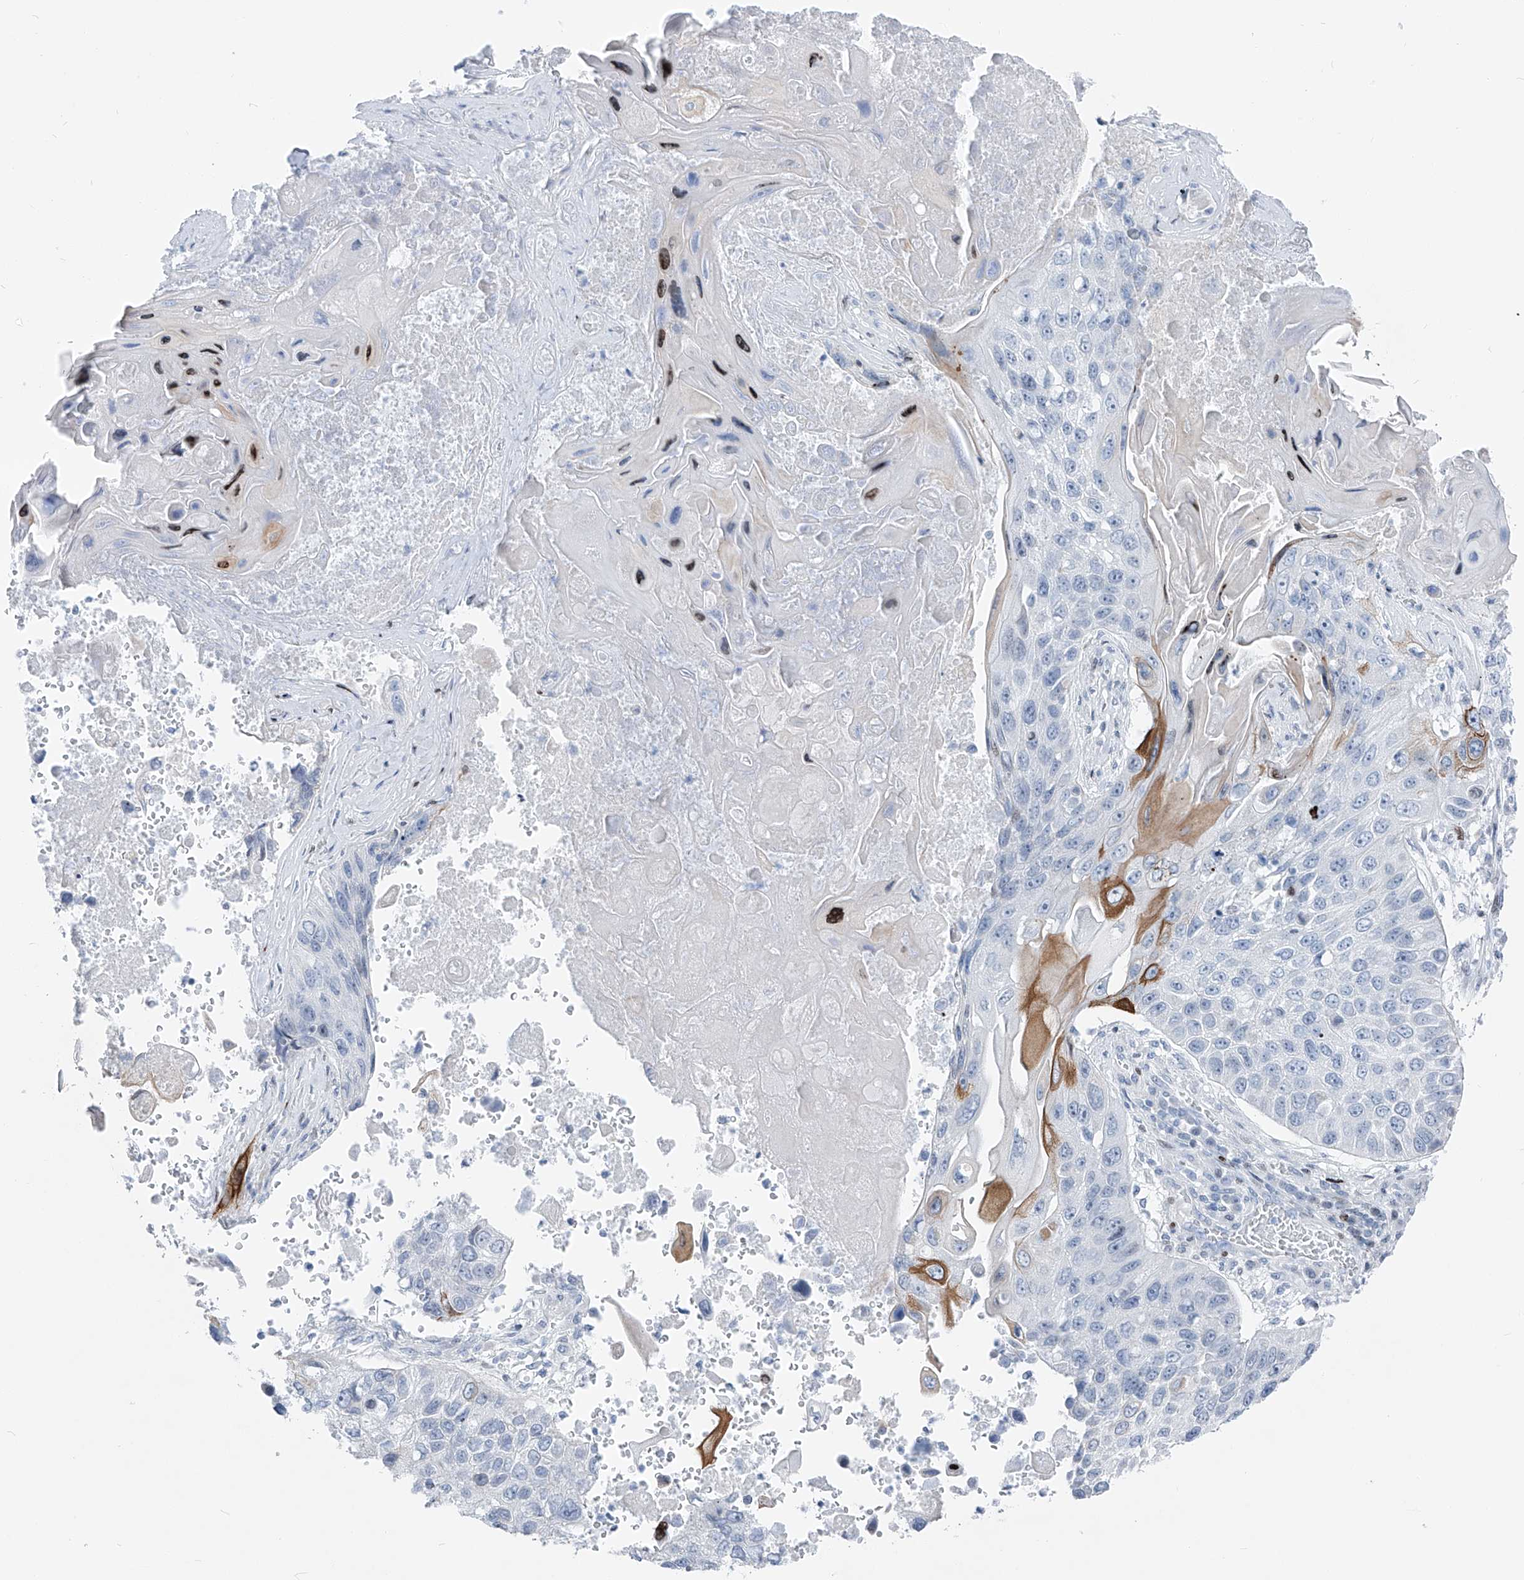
{"staining": {"intensity": "strong", "quantity": "<25%", "location": "cytoplasmic/membranous,nuclear"}, "tissue": "lung cancer", "cell_type": "Tumor cells", "image_type": "cancer", "snomed": [{"axis": "morphology", "description": "Squamous cell carcinoma, NOS"}, {"axis": "topography", "description": "Lung"}], "caption": "The histopathology image shows immunohistochemical staining of lung cancer (squamous cell carcinoma). There is strong cytoplasmic/membranous and nuclear positivity is identified in about <25% of tumor cells.", "gene": "FRS3", "patient": {"sex": "male", "age": 61}}